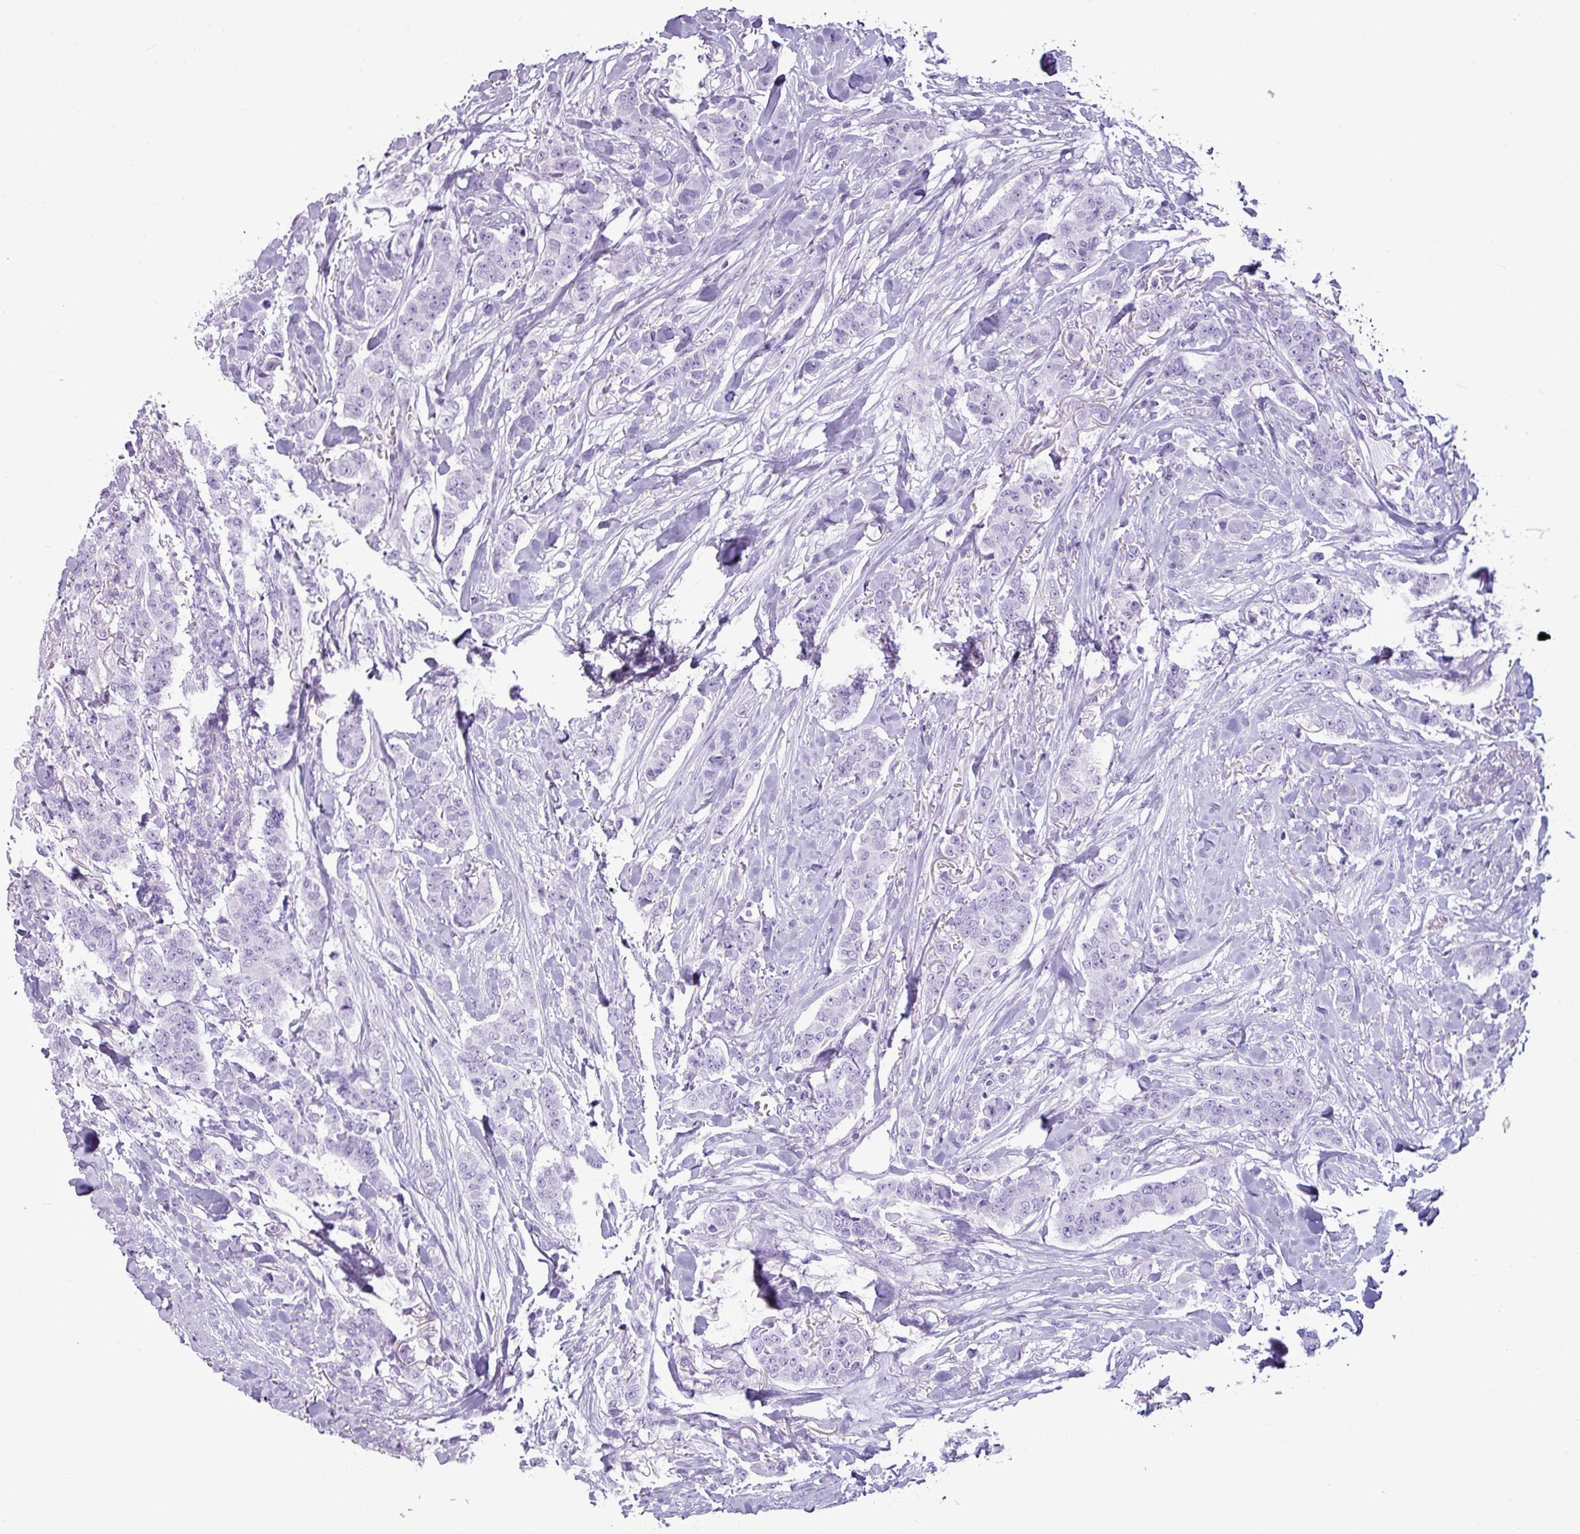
{"staining": {"intensity": "negative", "quantity": "none", "location": "none"}, "tissue": "breast cancer", "cell_type": "Tumor cells", "image_type": "cancer", "snomed": [{"axis": "morphology", "description": "Duct carcinoma"}, {"axis": "topography", "description": "Breast"}], "caption": "Immunohistochemistry (IHC) histopathology image of human breast cancer (intraductal carcinoma) stained for a protein (brown), which displays no positivity in tumor cells. Brightfield microscopy of immunohistochemistry (IHC) stained with DAB (3,3'-diaminobenzidine) (brown) and hematoxylin (blue), captured at high magnification.", "gene": "AMY1B", "patient": {"sex": "female", "age": 40}}